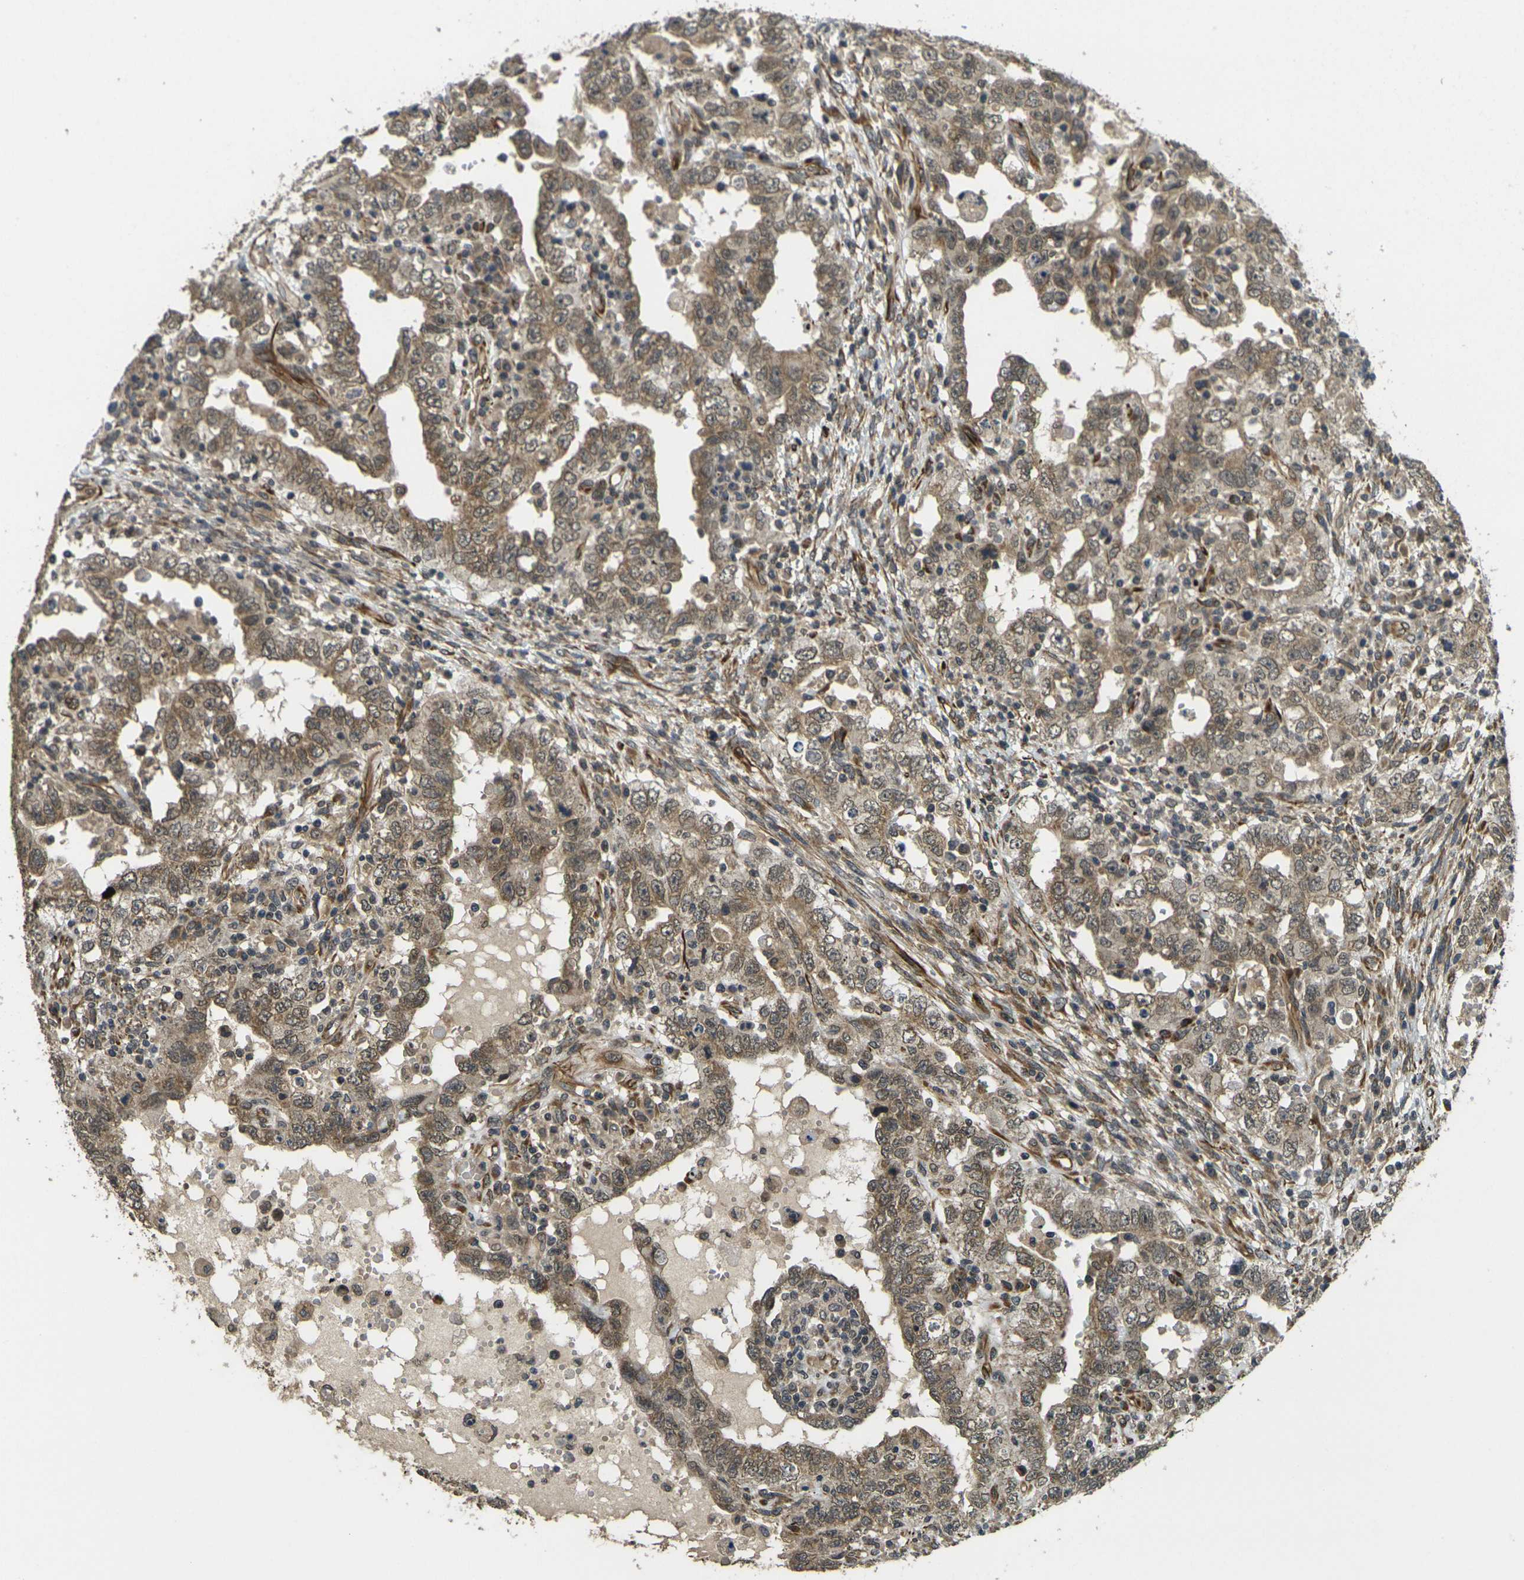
{"staining": {"intensity": "moderate", "quantity": ">75%", "location": "cytoplasmic/membranous"}, "tissue": "testis cancer", "cell_type": "Tumor cells", "image_type": "cancer", "snomed": [{"axis": "morphology", "description": "Carcinoma, Embryonal, NOS"}, {"axis": "topography", "description": "Testis"}], "caption": "Testis cancer (embryonal carcinoma) stained with immunohistochemistry (IHC) shows moderate cytoplasmic/membranous expression in approximately >75% of tumor cells.", "gene": "FUT11", "patient": {"sex": "male", "age": 26}}